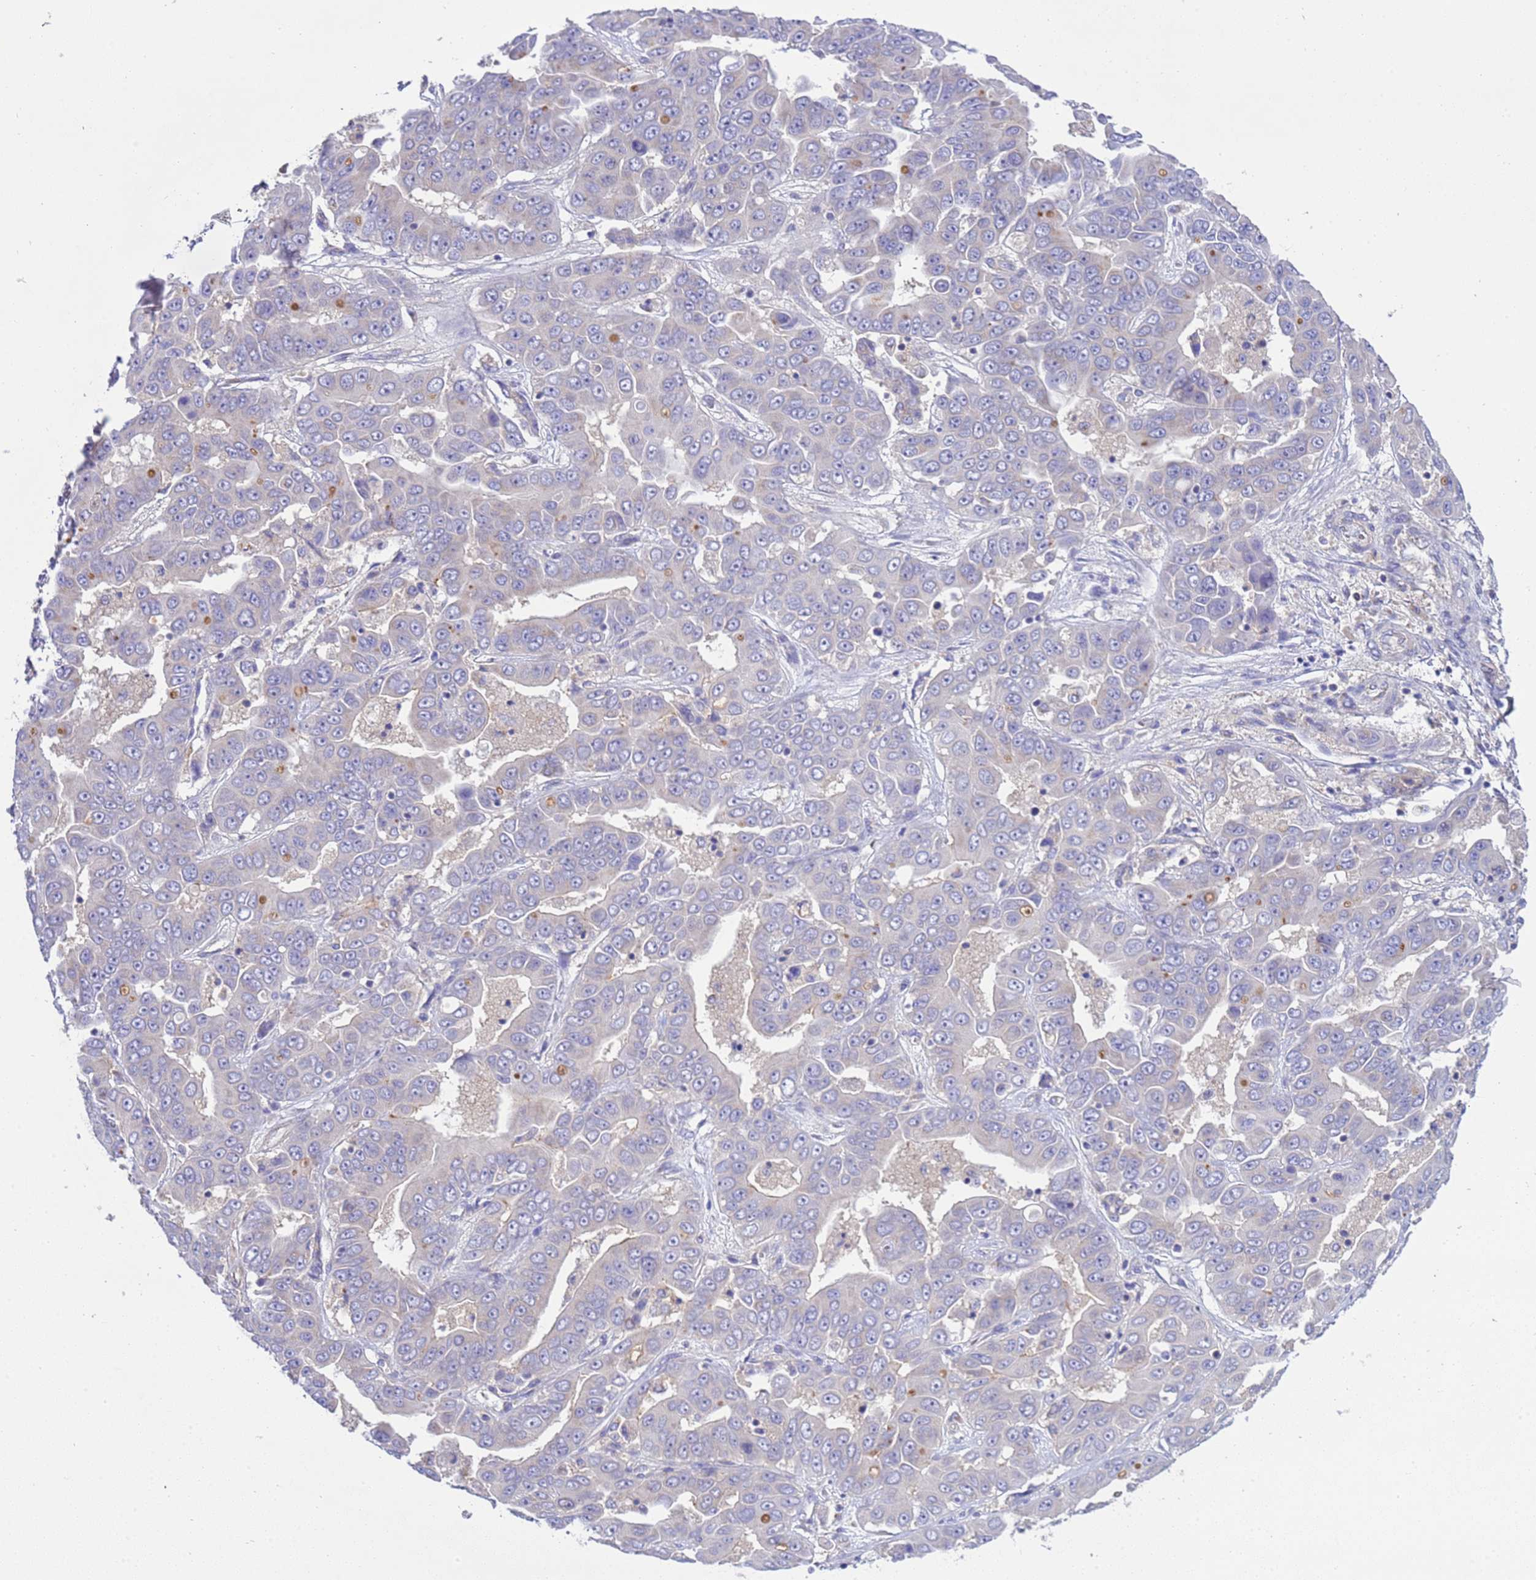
{"staining": {"intensity": "negative", "quantity": "none", "location": "none"}, "tissue": "liver cancer", "cell_type": "Tumor cells", "image_type": "cancer", "snomed": [{"axis": "morphology", "description": "Cholangiocarcinoma"}, {"axis": "topography", "description": "Liver"}], "caption": "Cholangiocarcinoma (liver) was stained to show a protein in brown. There is no significant positivity in tumor cells. Nuclei are stained in blue.", "gene": "ANAPC1", "patient": {"sex": "female", "age": 52}}